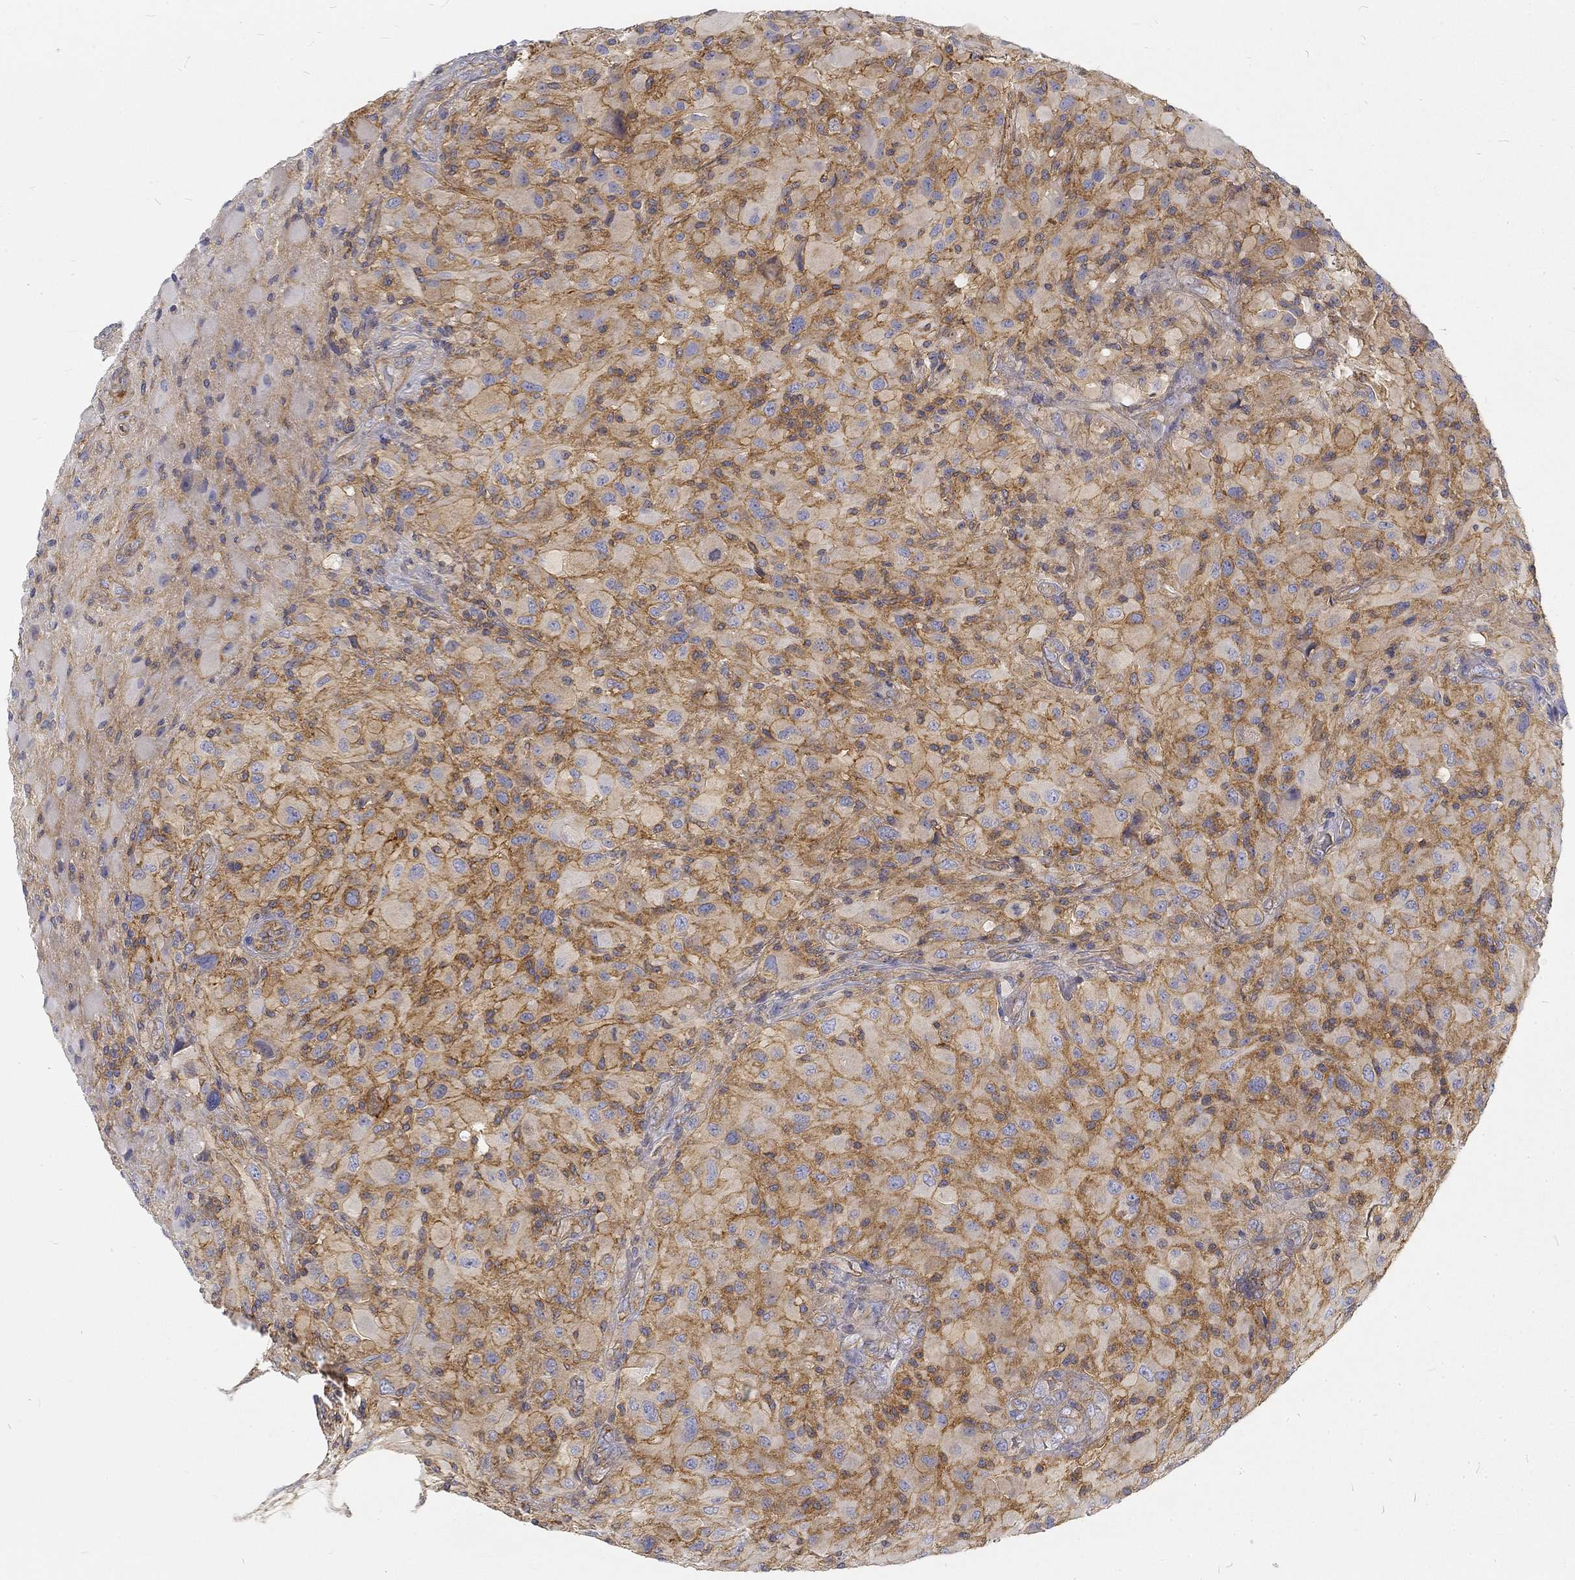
{"staining": {"intensity": "moderate", "quantity": ">75%", "location": "cytoplasmic/membranous"}, "tissue": "glioma", "cell_type": "Tumor cells", "image_type": "cancer", "snomed": [{"axis": "morphology", "description": "Glioma, malignant, High grade"}, {"axis": "topography", "description": "Cerebral cortex"}], "caption": "The micrograph reveals immunohistochemical staining of malignant high-grade glioma. There is moderate cytoplasmic/membranous staining is seen in approximately >75% of tumor cells.", "gene": "MTMR11", "patient": {"sex": "male", "age": 35}}